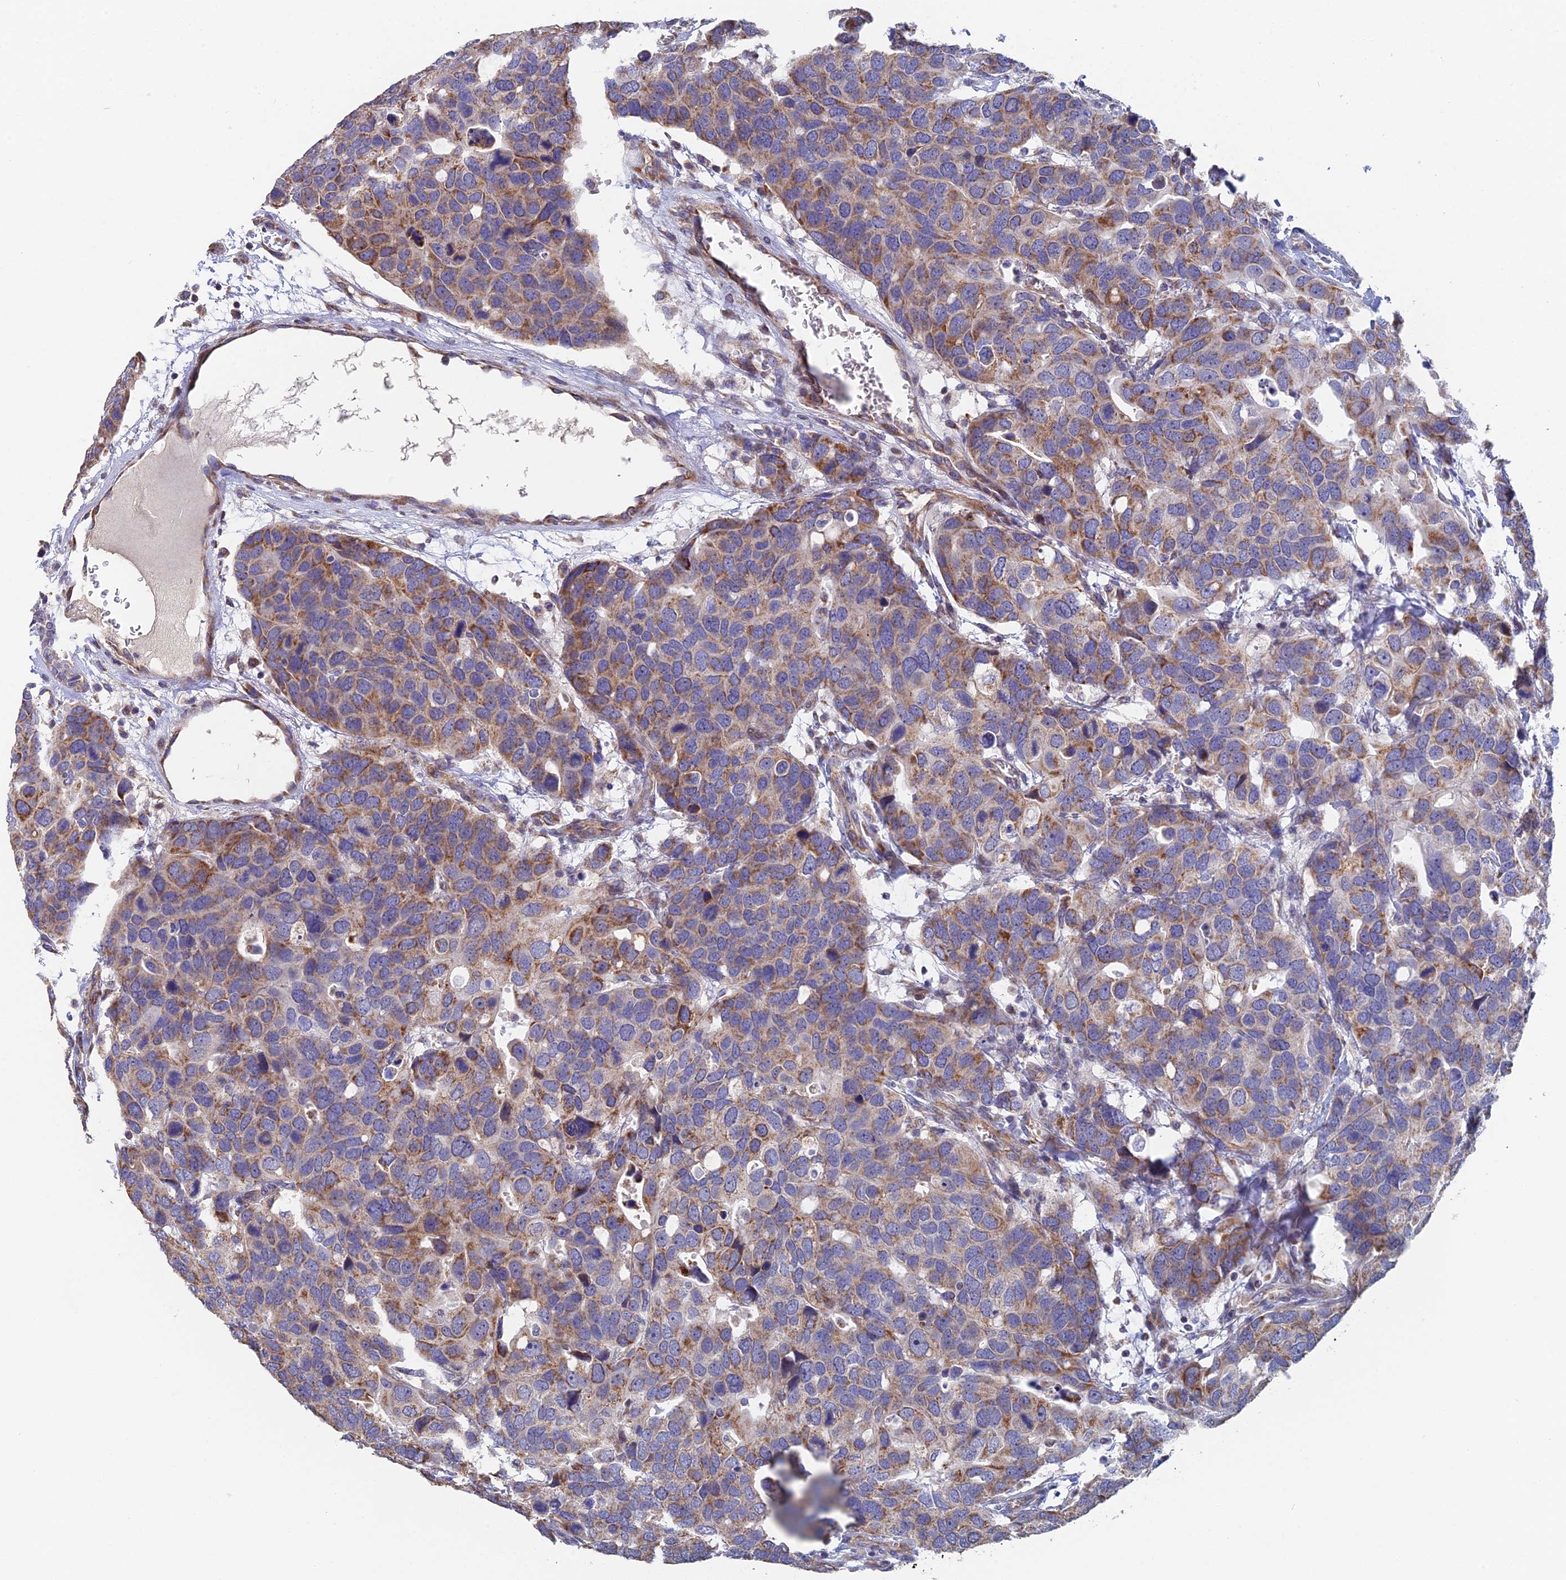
{"staining": {"intensity": "moderate", "quantity": "25%-75%", "location": "cytoplasmic/membranous"}, "tissue": "breast cancer", "cell_type": "Tumor cells", "image_type": "cancer", "snomed": [{"axis": "morphology", "description": "Duct carcinoma"}, {"axis": "topography", "description": "Breast"}], "caption": "The image displays a brown stain indicating the presence of a protein in the cytoplasmic/membranous of tumor cells in breast cancer.", "gene": "ECSIT", "patient": {"sex": "female", "age": 83}}